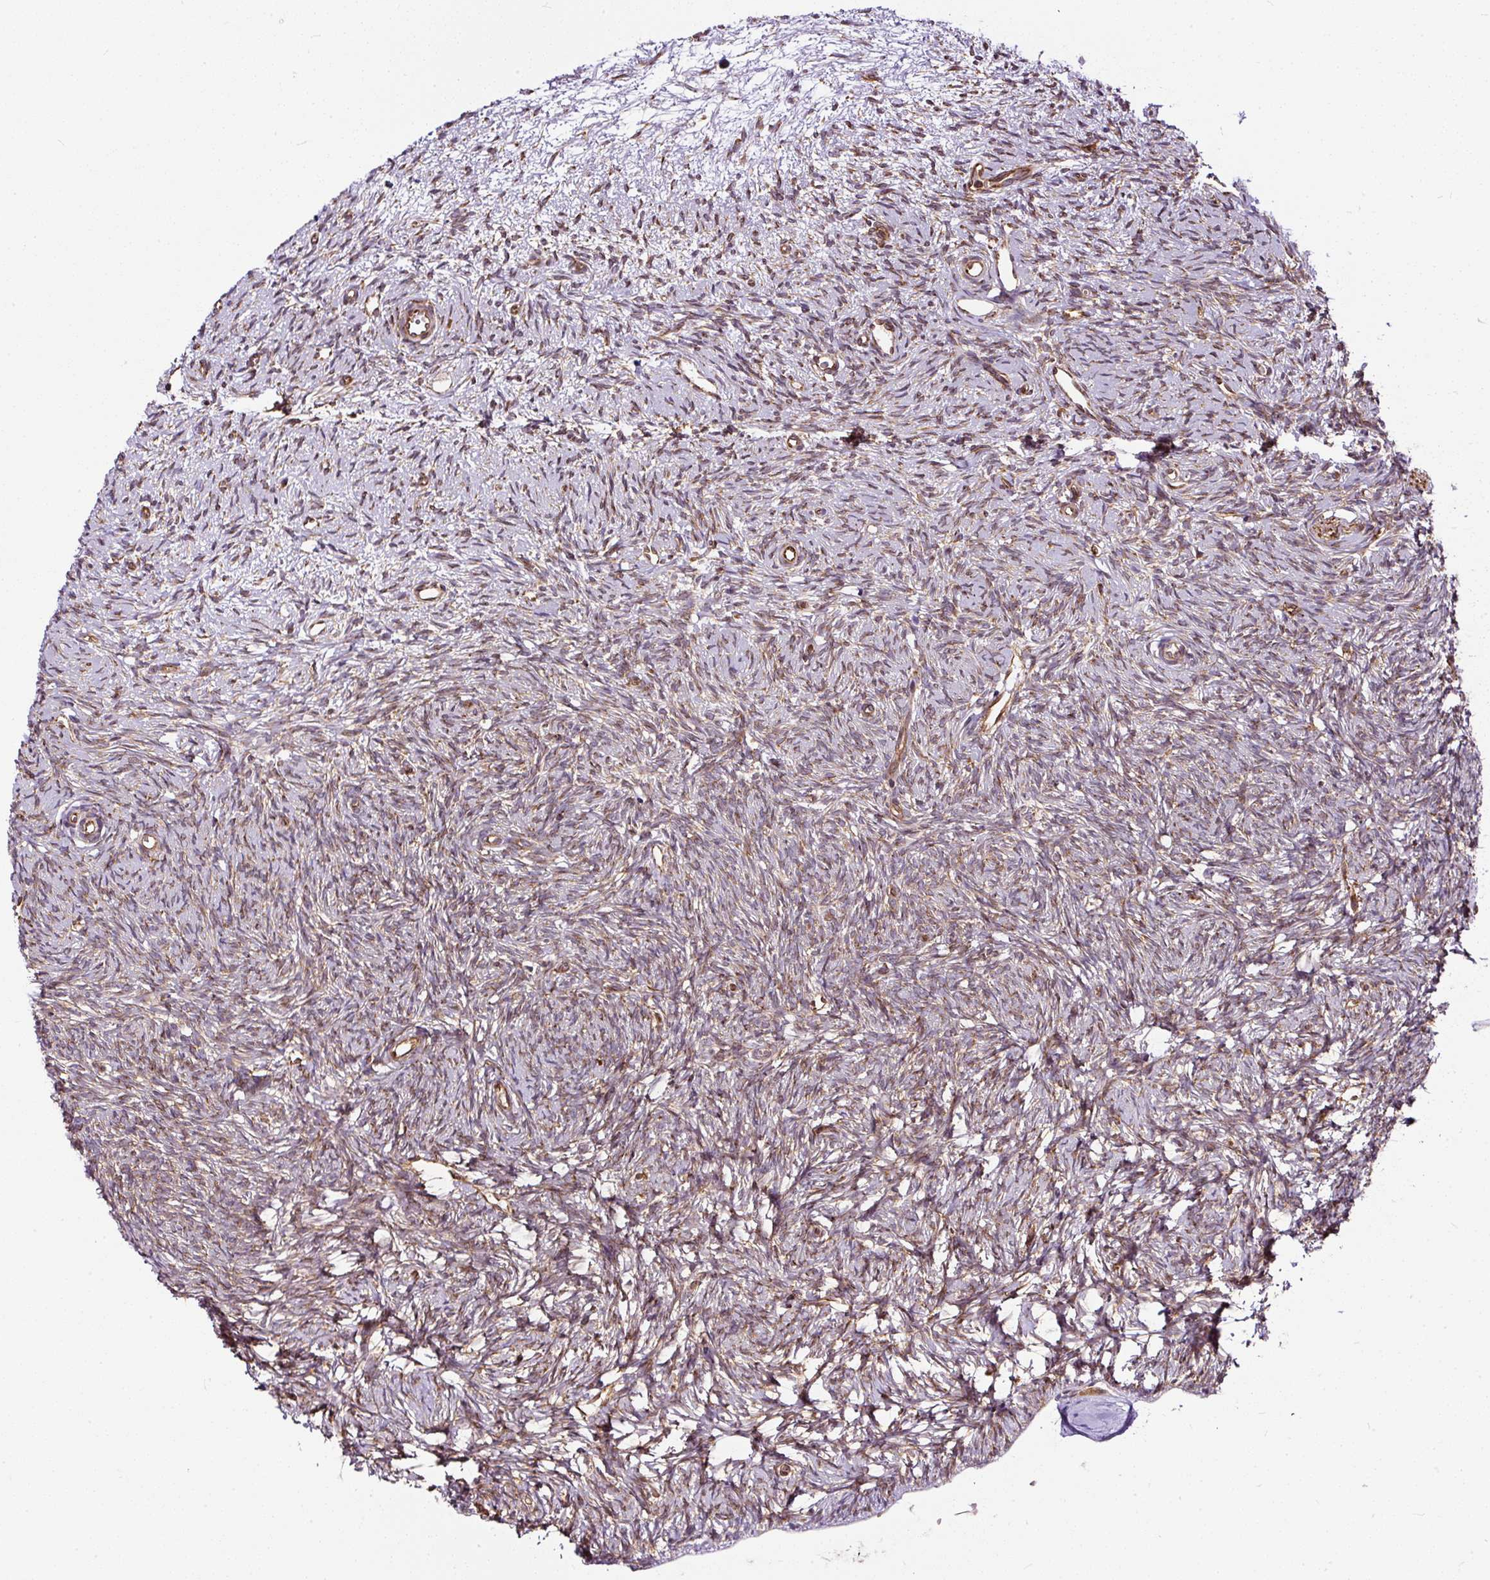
{"staining": {"intensity": "weak", "quantity": "25%-75%", "location": "cytoplasmic/membranous"}, "tissue": "ovary", "cell_type": "Ovarian stroma cells", "image_type": "normal", "snomed": [{"axis": "morphology", "description": "Normal tissue, NOS"}, {"axis": "topography", "description": "Ovary"}], "caption": "The image demonstrates a brown stain indicating the presence of a protein in the cytoplasmic/membranous of ovarian stroma cells in ovary. Immunohistochemistry stains the protein in brown and the nuclei are stained blue.", "gene": "KDM4E", "patient": {"sex": "female", "age": 51}}